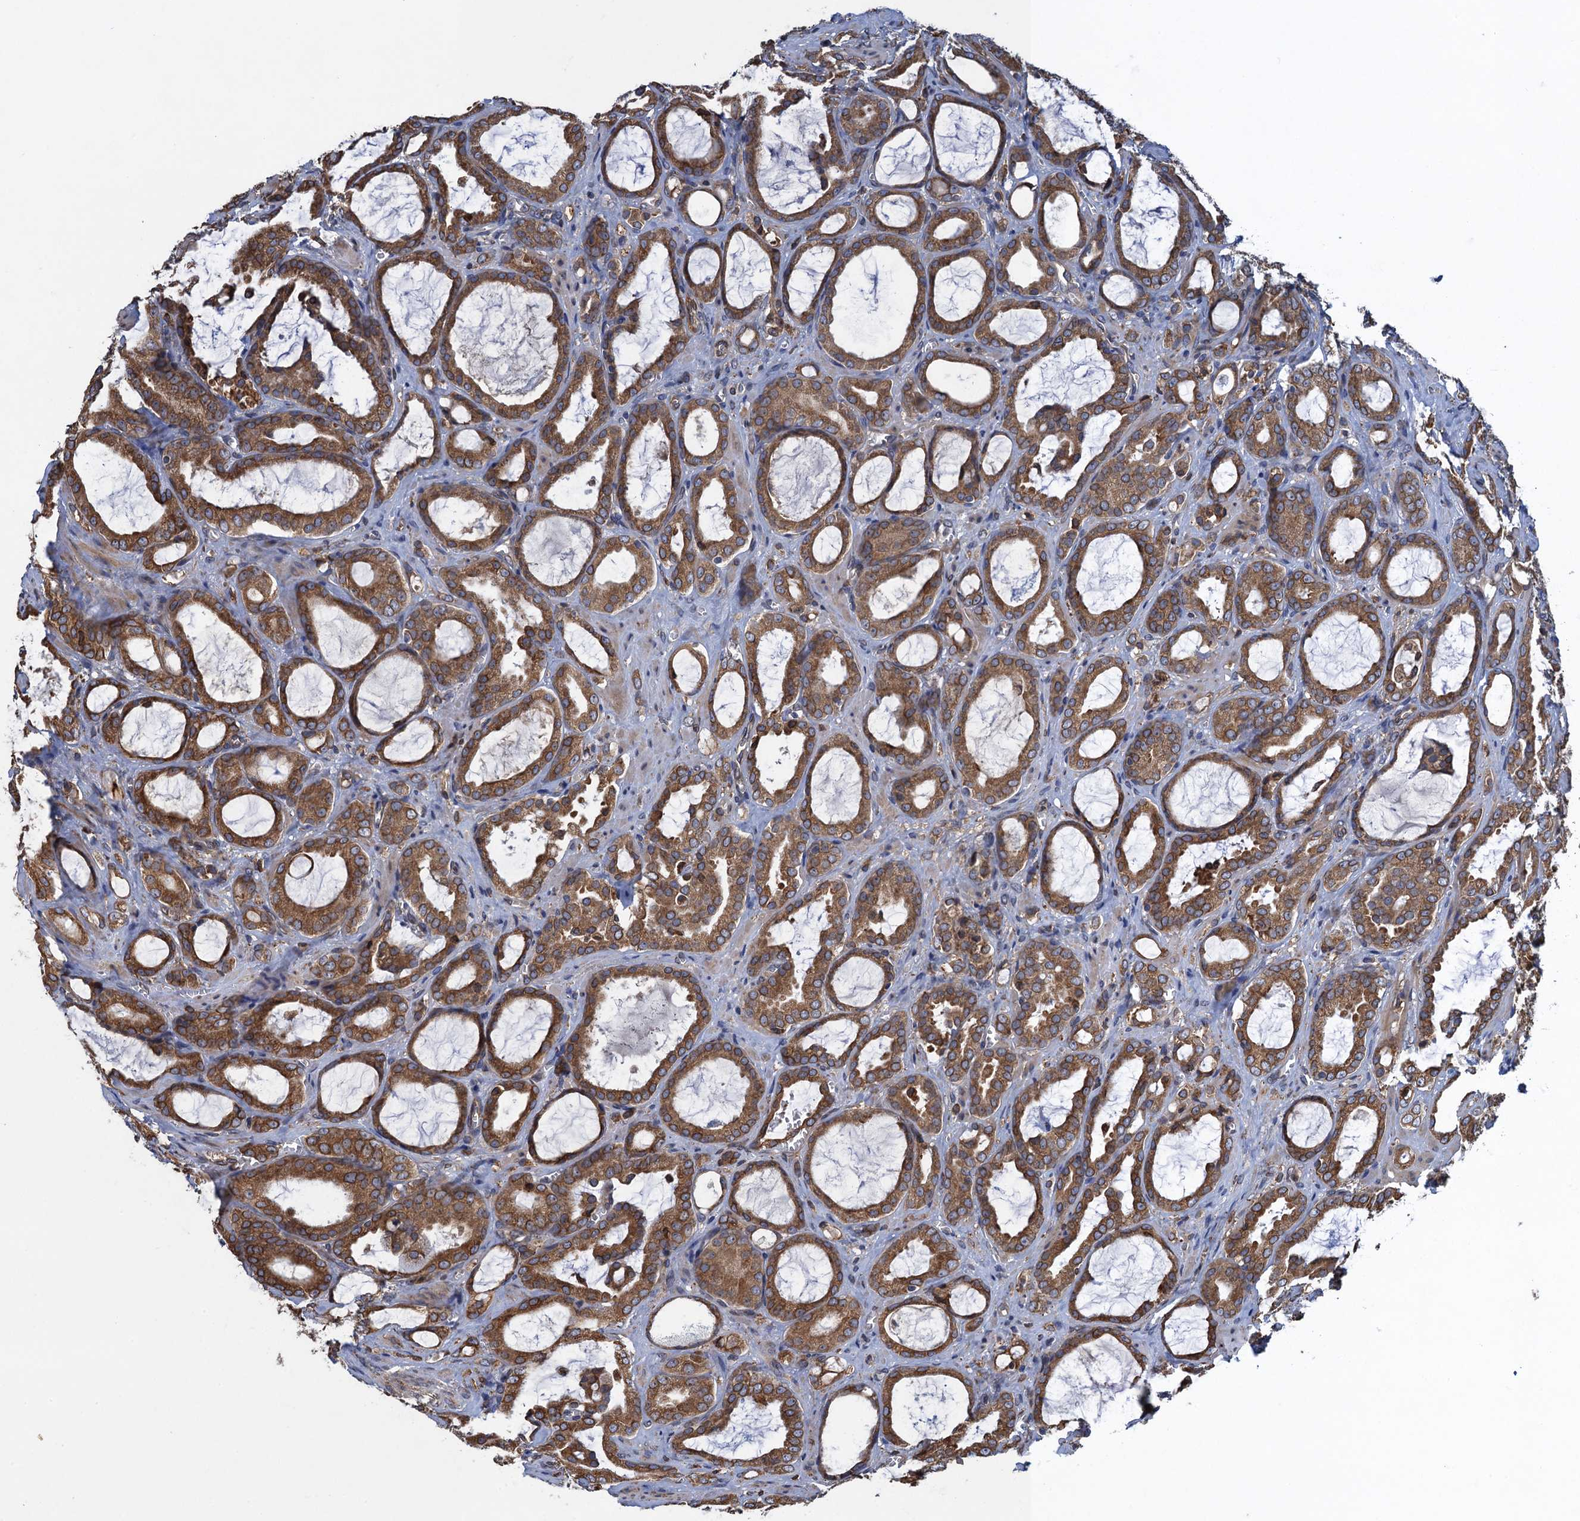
{"staining": {"intensity": "moderate", "quantity": ">75%", "location": "cytoplasmic/membranous"}, "tissue": "prostate cancer", "cell_type": "Tumor cells", "image_type": "cancer", "snomed": [{"axis": "morphology", "description": "Adenocarcinoma, High grade"}, {"axis": "topography", "description": "Prostate"}], "caption": "Protein staining of prostate cancer (high-grade adenocarcinoma) tissue exhibits moderate cytoplasmic/membranous staining in about >75% of tumor cells.", "gene": "ARMC5", "patient": {"sex": "male", "age": 72}}